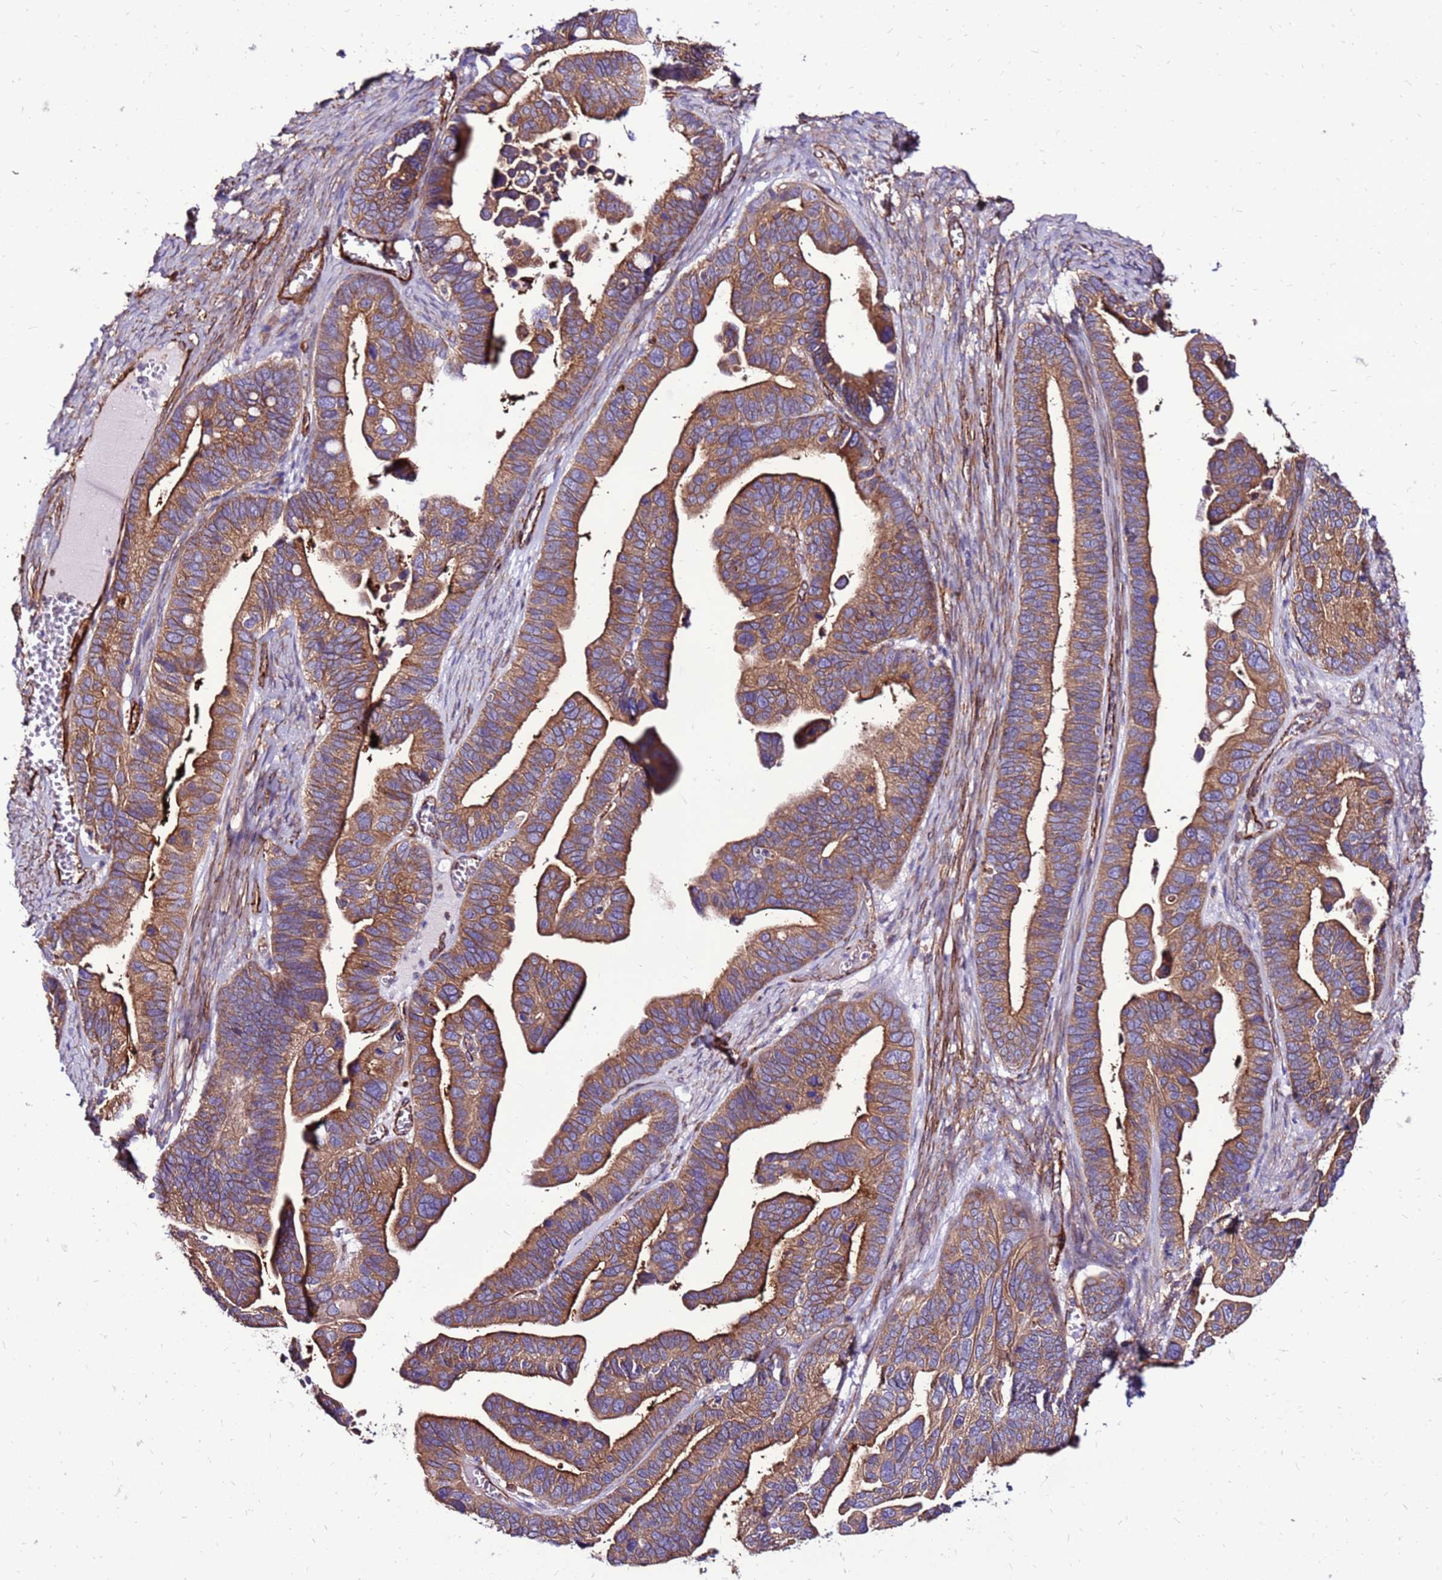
{"staining": {"intensity": "moderate", "quantity": ">75%", "location": "cytoplasmic/membranous"}, "tissue": "ovarian cancer", "cell_type": "Tumor cells", "image_type": "cancer", "snomed": [{"axis": "morphology", "description": "Cystadenocarcinoma, serous, NOS"}, {"axis": "topography", "description": "Ovary"}], "caption": "Protein expression analysis of human ovarian cancer (serous cystadenocarcinoma) reveals moderate cytoplasmic/membranous positivity in approximately >75% of tumor cells. Nuclei are stained in blue.", "gene": "EI24", "patient": {"sex": "female", "age": 56}}